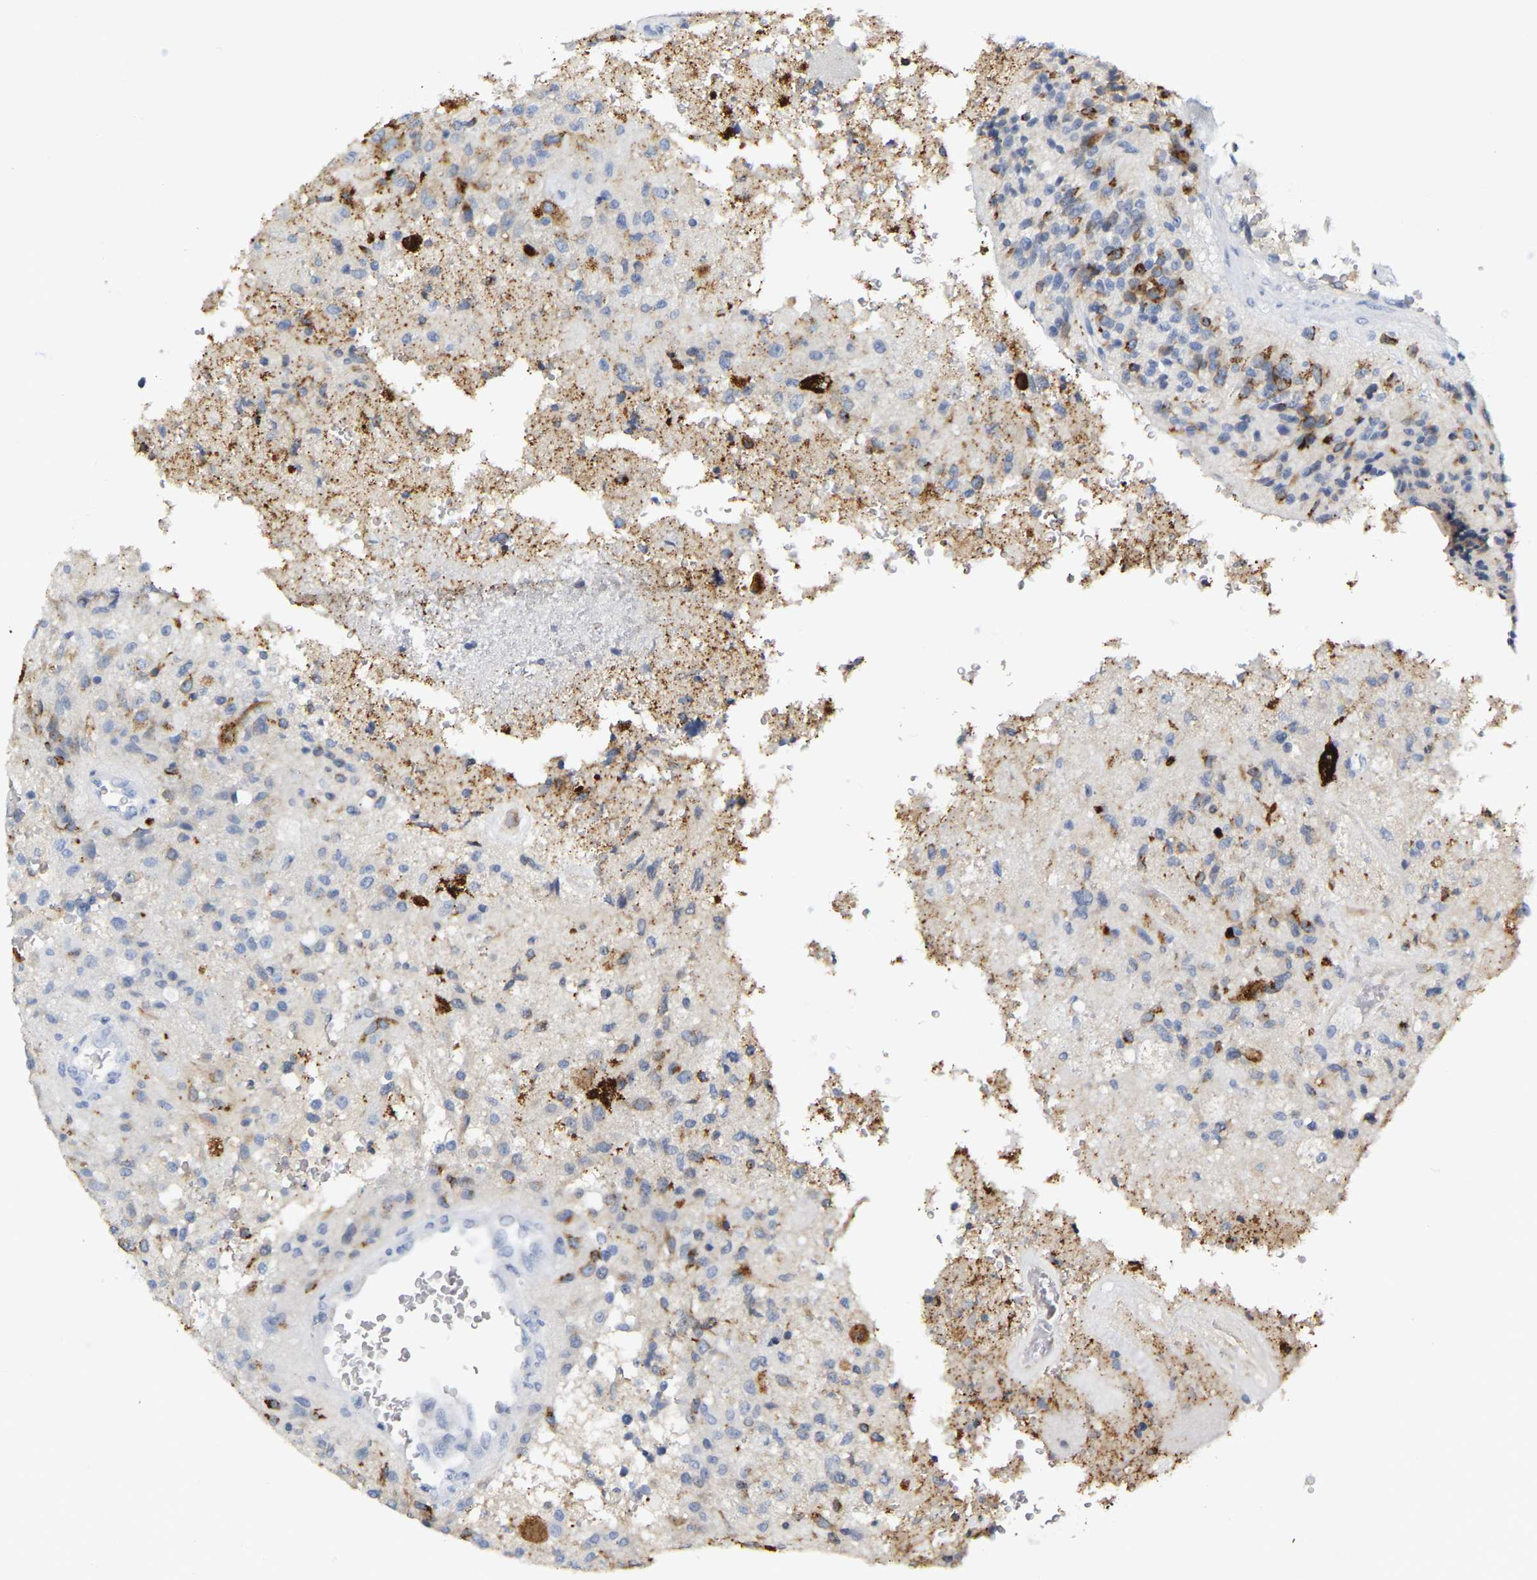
{"staining": {"intensity": "moderate", "quantity": "<25%", "location": "cytoplasmic/membranous"}, "tissue": "glioma", "cell_type": "Tumor cells", "image_type": "cancer", "snomed": [{"axis": "morphology", "description": "Normal tissue, NOS"}, {"axis": "morphology", "description": "Glioma, malignant, High grade"}, {"axis": "topography", "description": "Cerebral cortex"}], "caption": "Immunohistochemistry (IHC) of malignant glioma (high-grade) displays low levels of moderate cytoplasmic/membranous expression in approximately <25% of tumor cells.", "gene": "GNAS", "patient": {"sex": "male", "age": 77}}